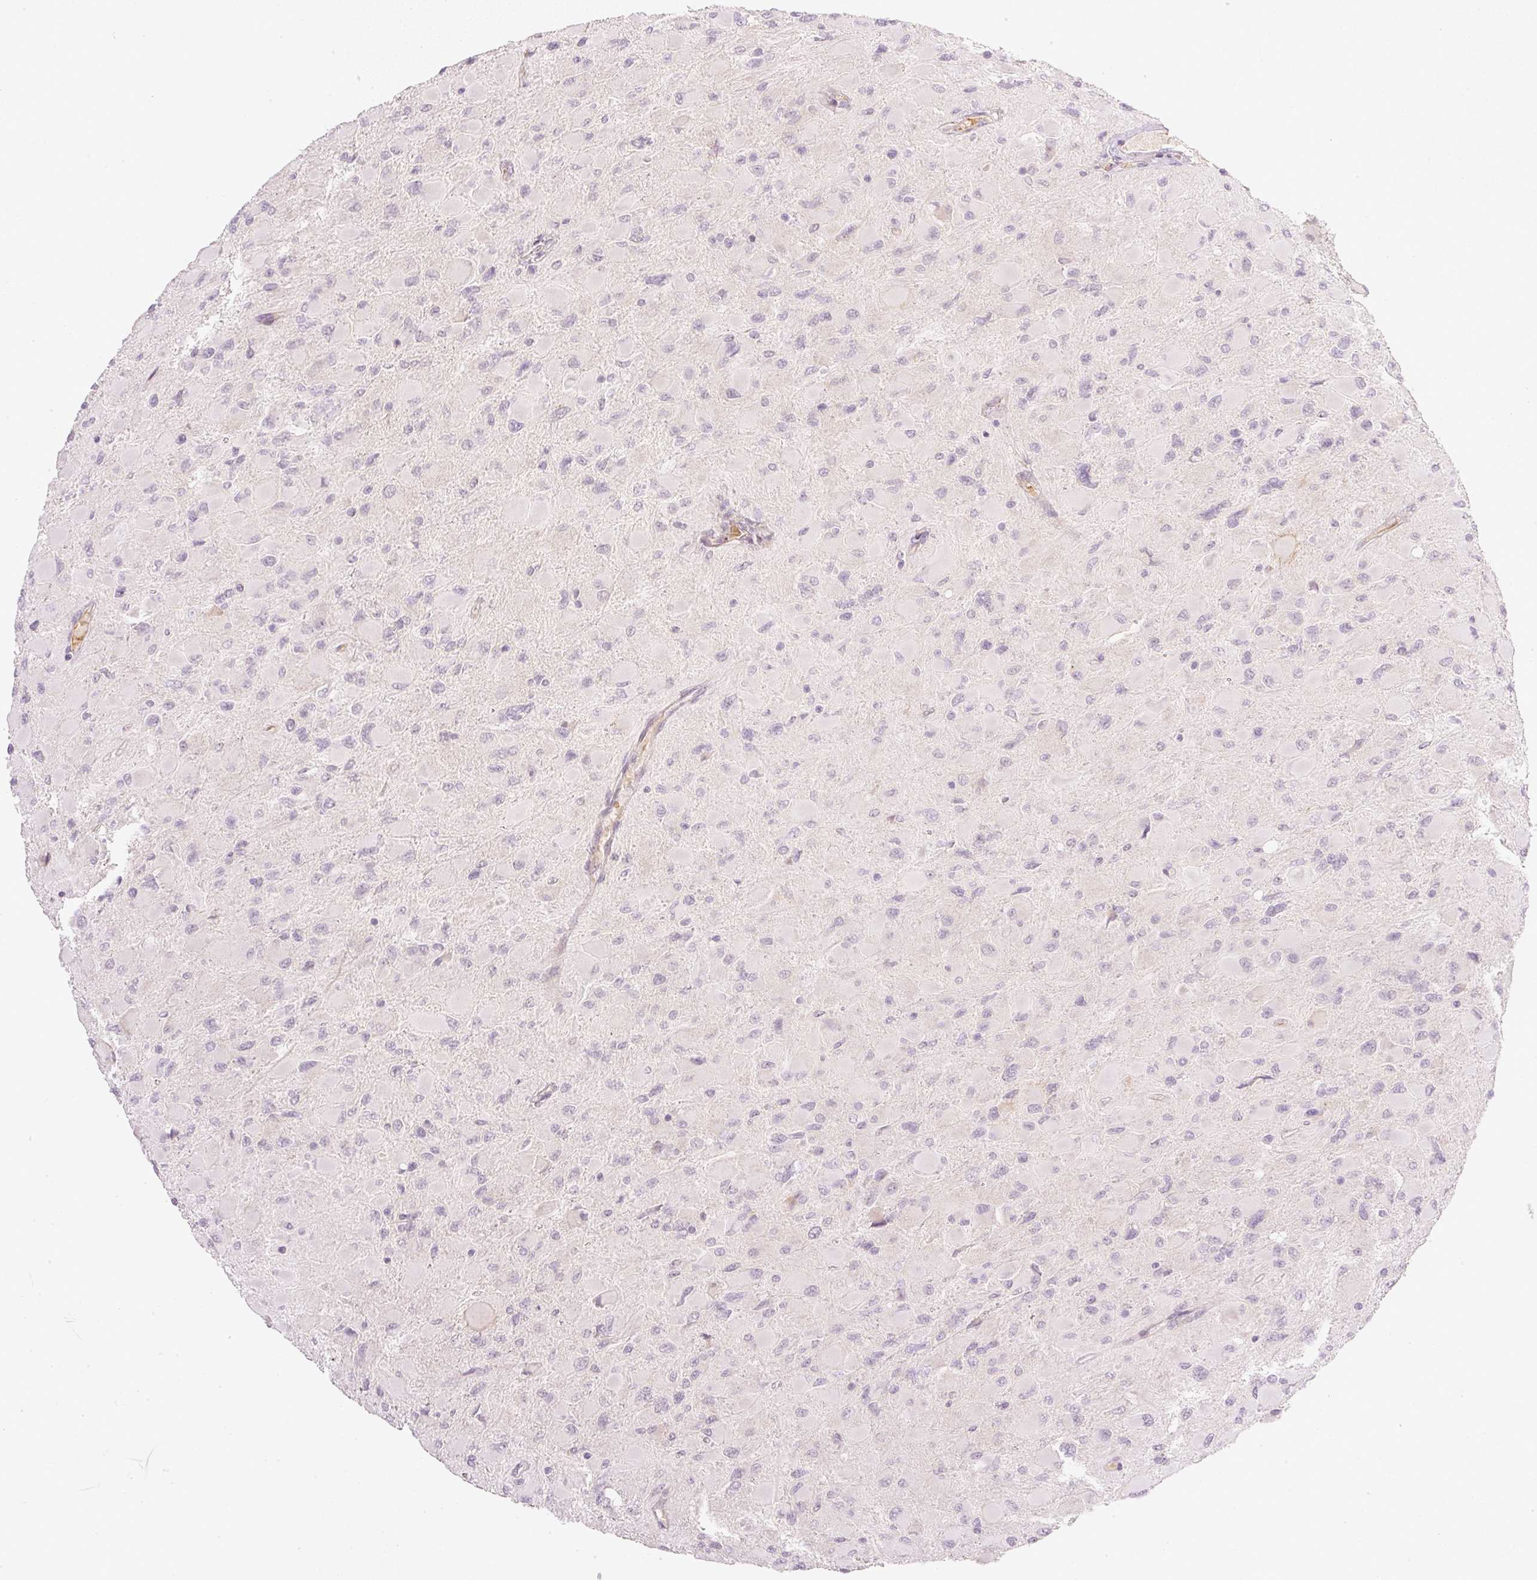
{"staining": {"intensity": "negative", "quantity": "none", "location": "none"}, "tissue": "glioma", "cell_type": "Tumor cells", "image_type": "cancer", "snomed": [{"axis": "morphology", "description": "Glioma, malignant, High grade"}, {"axis": "topography", "description": "Cerebral cortex"}], "caption": "This is a image of immunohistochemistry staining of malignant glioma (high-grade), which shows no expression in tumor cells. (DAB immunohistochemistry, high magnification).", "gene": "AAR2", "patient": {"sex": "female", "age": 36}}